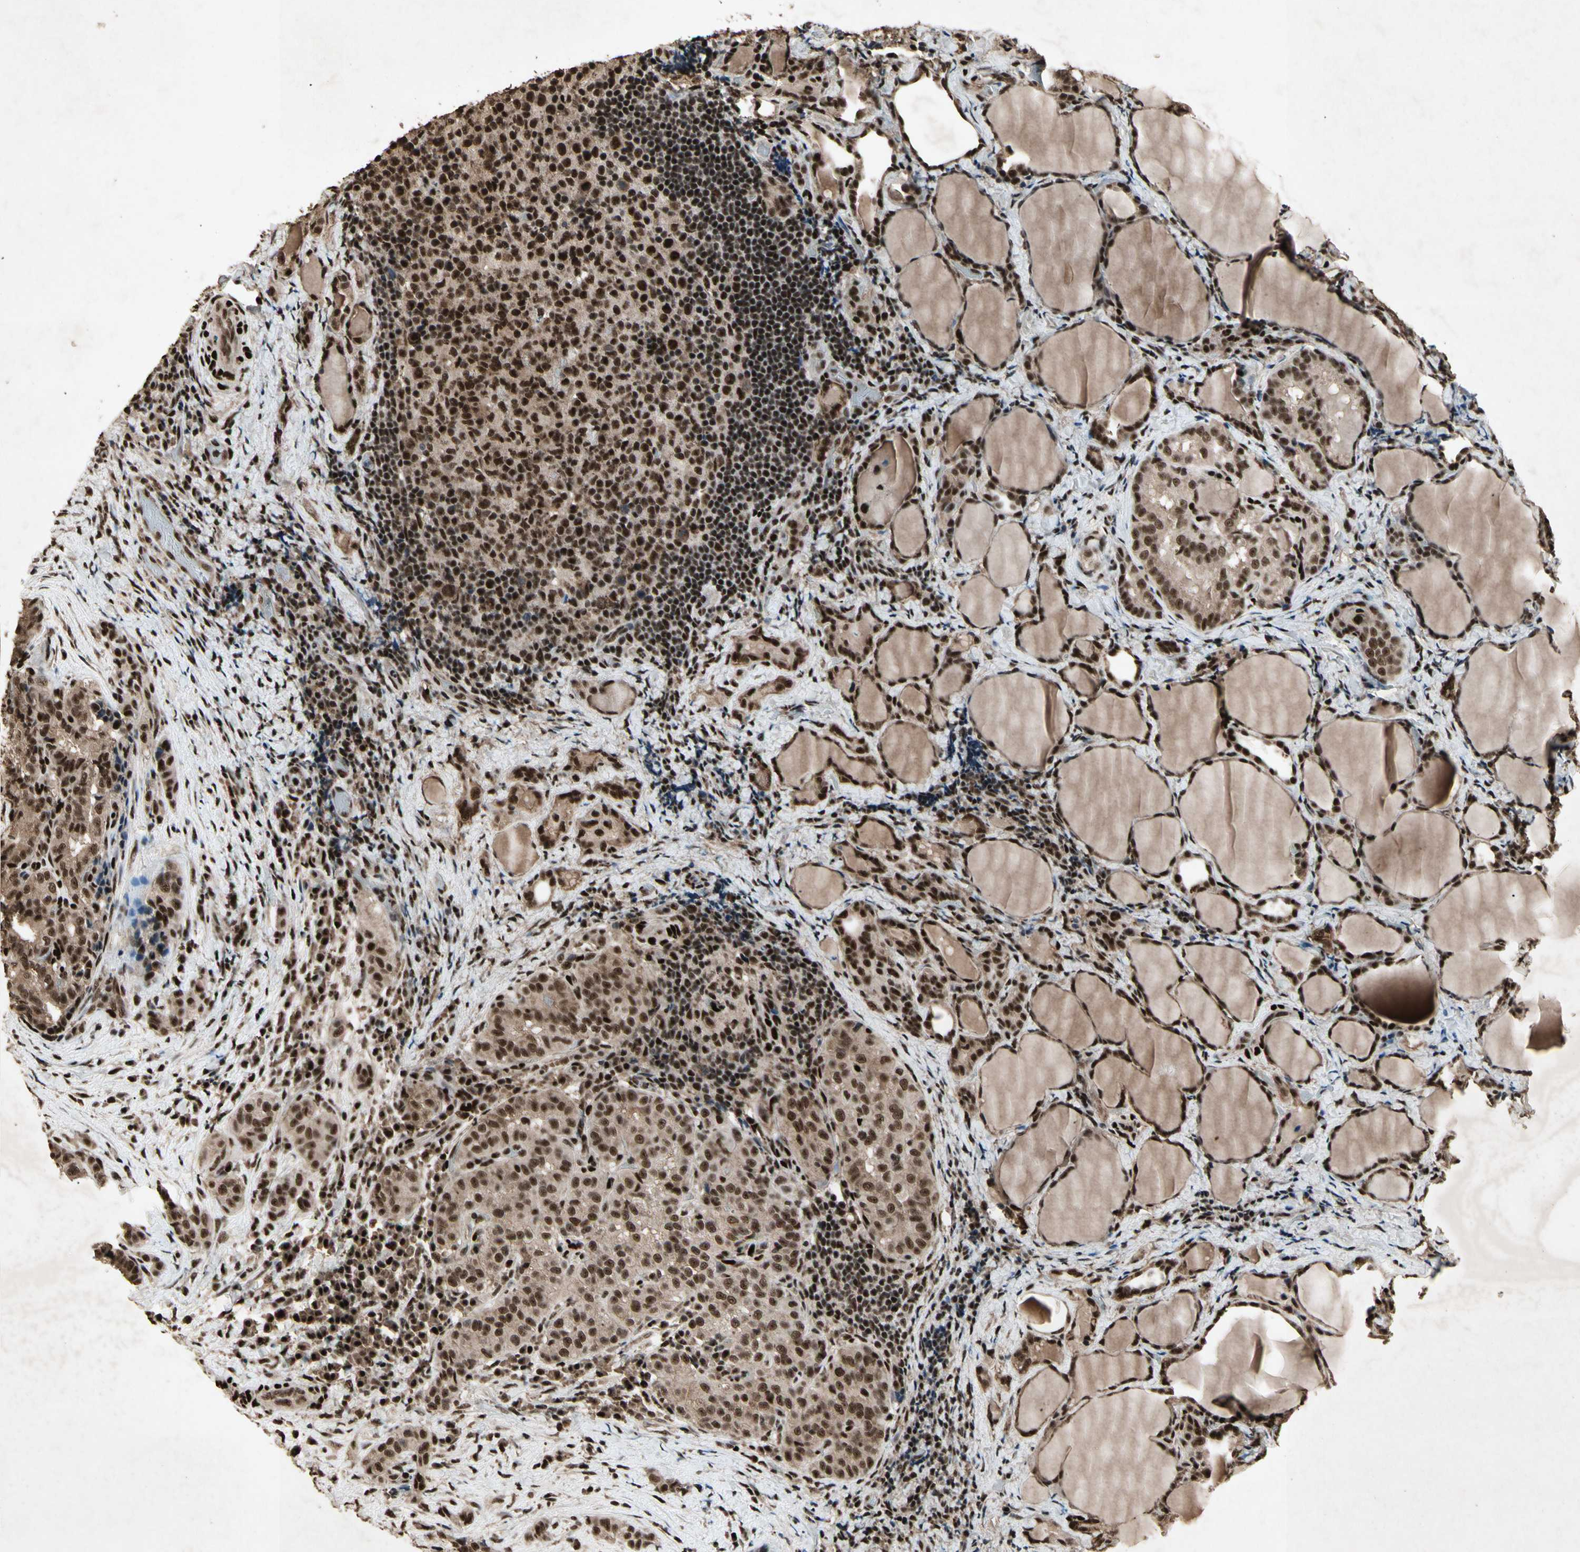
{"staining": {"intensity": "moderate", "quantity": ">75%", "location": "cytoplasmic/membranous,nuclear"}, "tissue": "thyroid cancer", "cell_type": "Tumor cells", "image_type": "cancer", "snomed": [{"axis": "morphology", "description": "Normal tissue, NOS"}, {"axis": "morphology", "description": "Papillary adenocarcinoma, NOS"}, {"axis": "topography", "description": "Thyroid gland"}], "caption": "Thyroid cancer tissue demonstrates moderate cytoplasmic/membranous and nuclear expression in approximately >75% of tumor cells, visualized by immunohistochemistry.", "gene": "TBX2", "patient": {"sex": "female", "age": 30}}